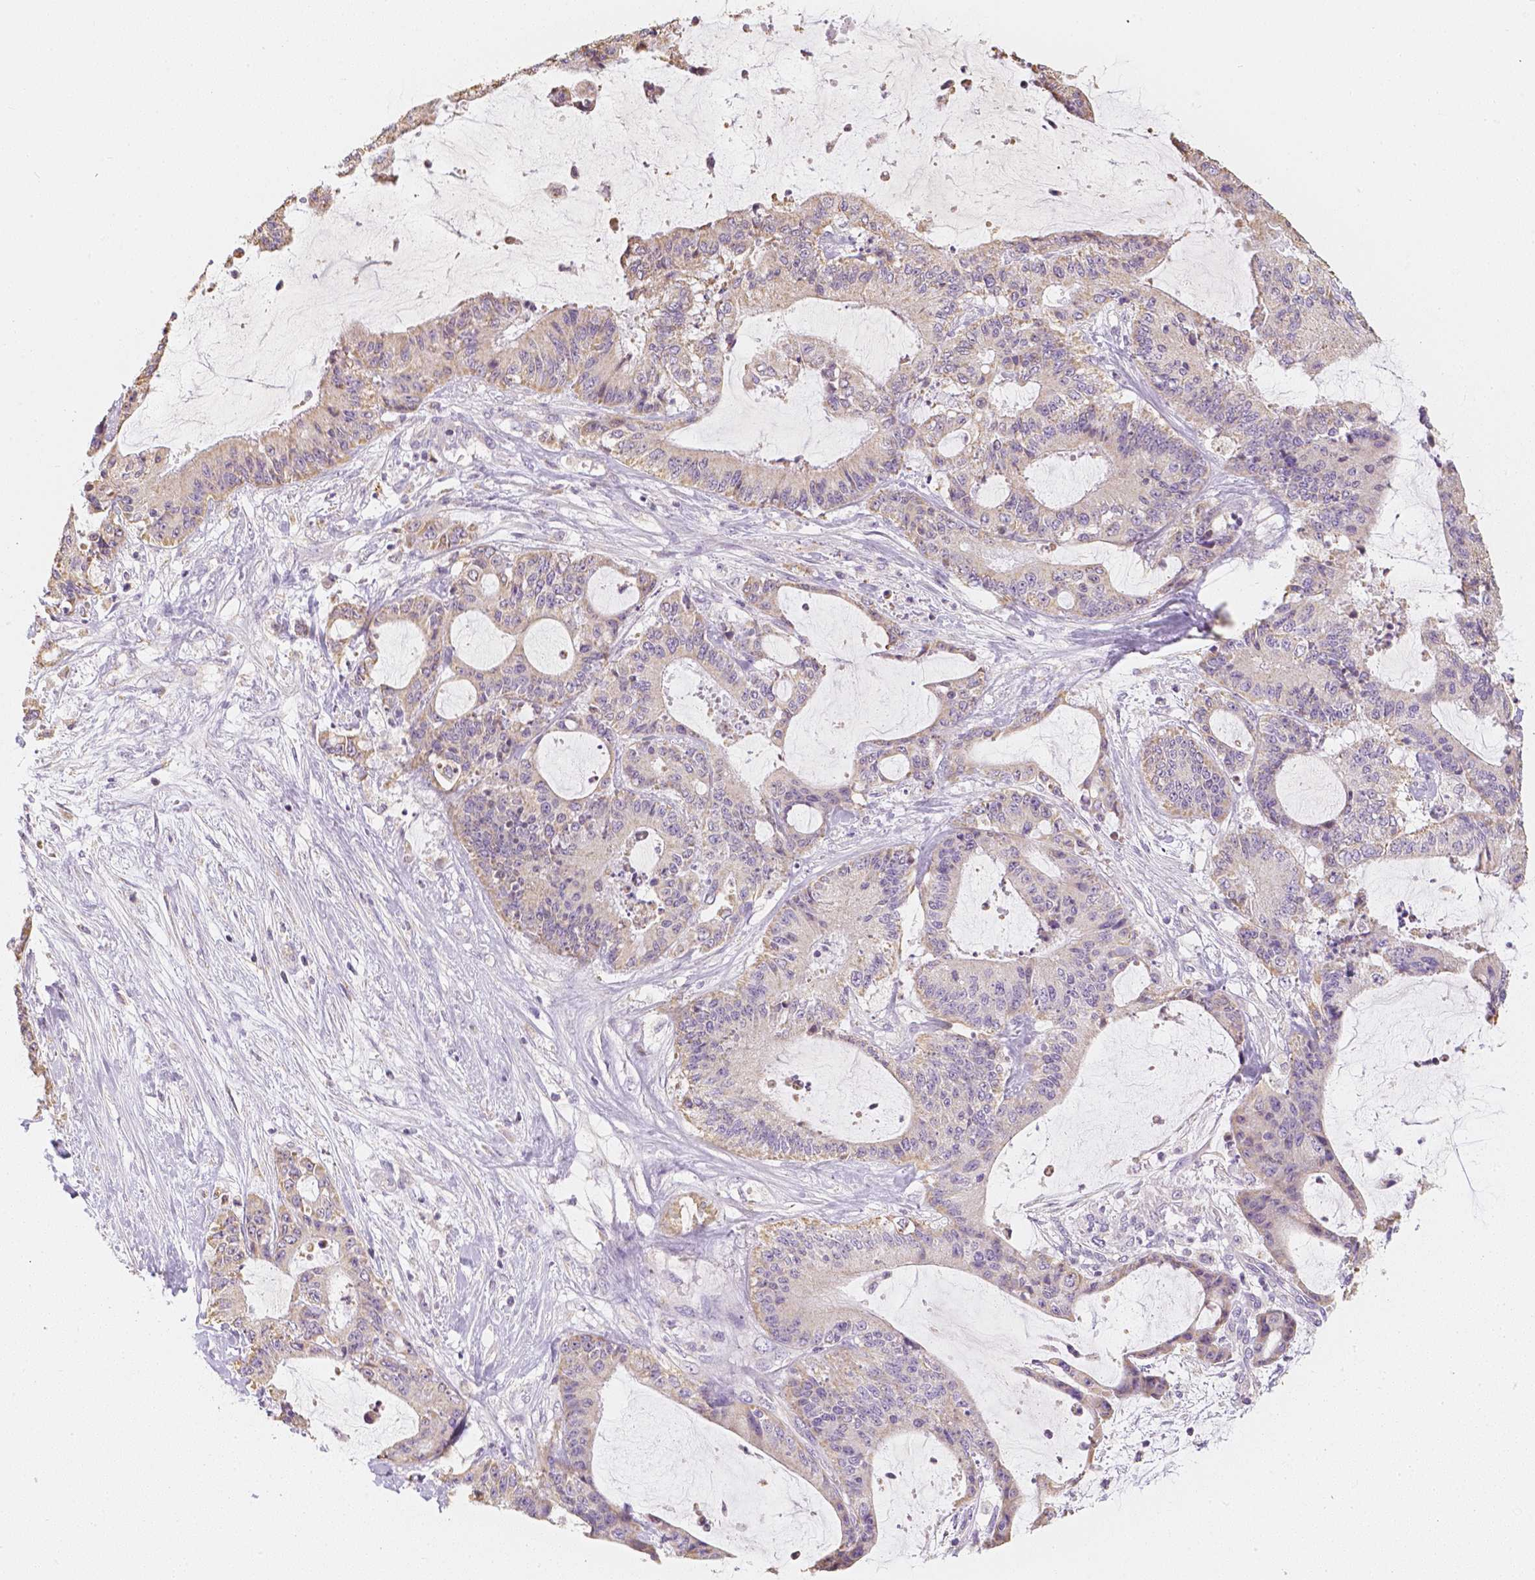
{"staining": {"intensity": "weak", "quantity": ">75%", "location": "cytoplasmic/membranous"}, "tissue": "liver cancer", "cell_type": "Tumor cells", "image_type": "cancer", "snomed": [{"axis": "morphology", "description": "Cholangiocarcinoma"}, {"axis": "topography", "description": "Liver"}], "caption": "Brown immunohistochemical staining in human cholangiocarcinoma (liver) demonstrates weak cytoplasmic/membranous positivity in about >75% of tumor cells.", "gene": "NVL", "patient": {"sex": "female", "age": 73}}